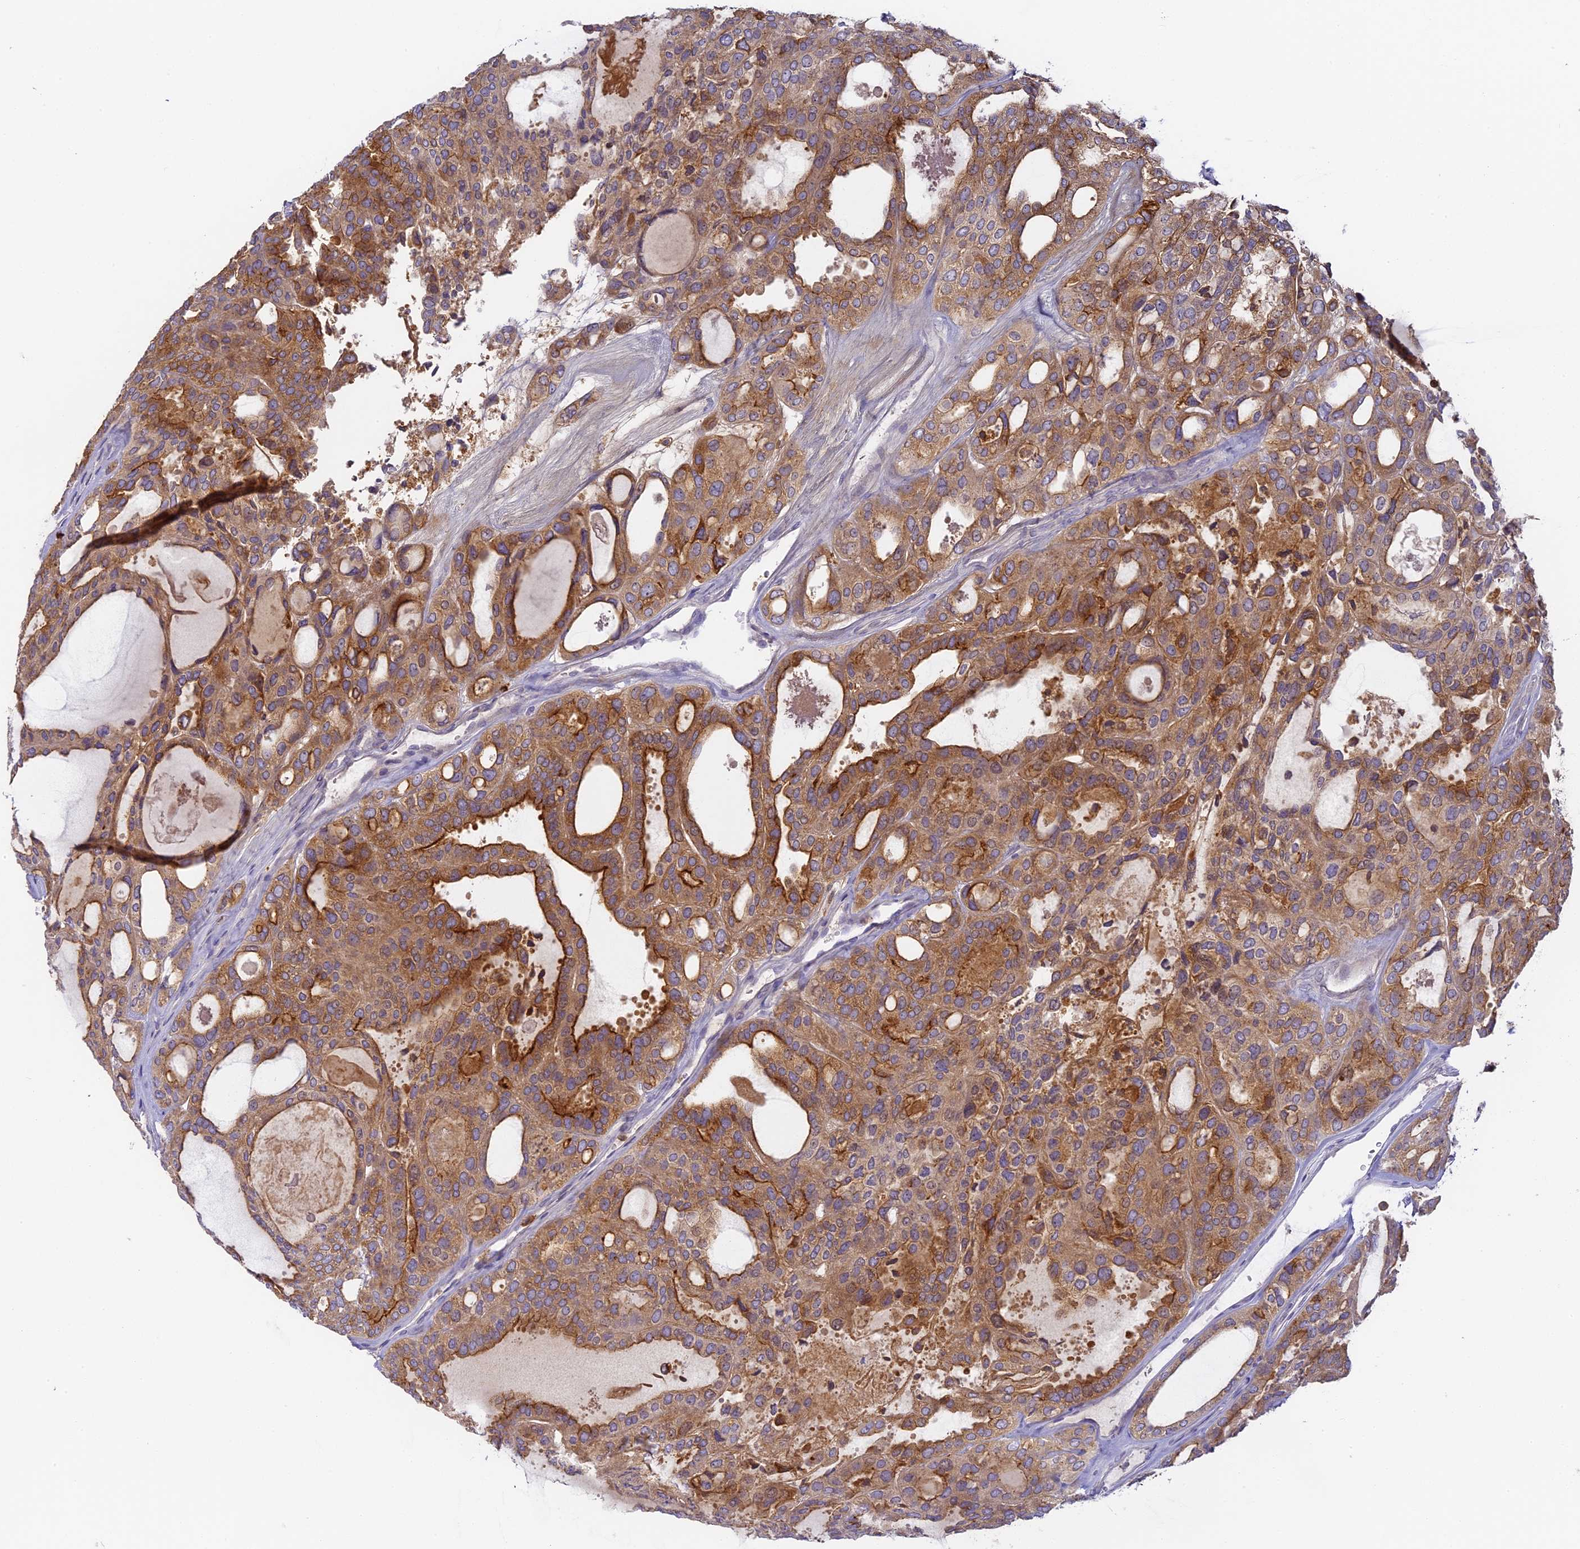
{"staining": {"intensity": "moderate", "quantity": ">75%", "location": "cytoplasmic/membranous"}, "tissue": "thyroid cancer", "cell_type": "Tumor cells", "image_type": "cancer", "snomed": [{"axis": "morphology", "description": "Follicular adenoma carcinoma, NOS"}, {"axis": "topography", "description": "Thyroid gland"}], "caption": "Human thyroid cancer (follicular adenoma carcinoma) stained for a protein (brown) demonstrates moderate cytoplasmic/membranous positive staining in about >75% of tumor cells.", "gene": "FYB1", "patient": {"sex": "male", "age": 75}}